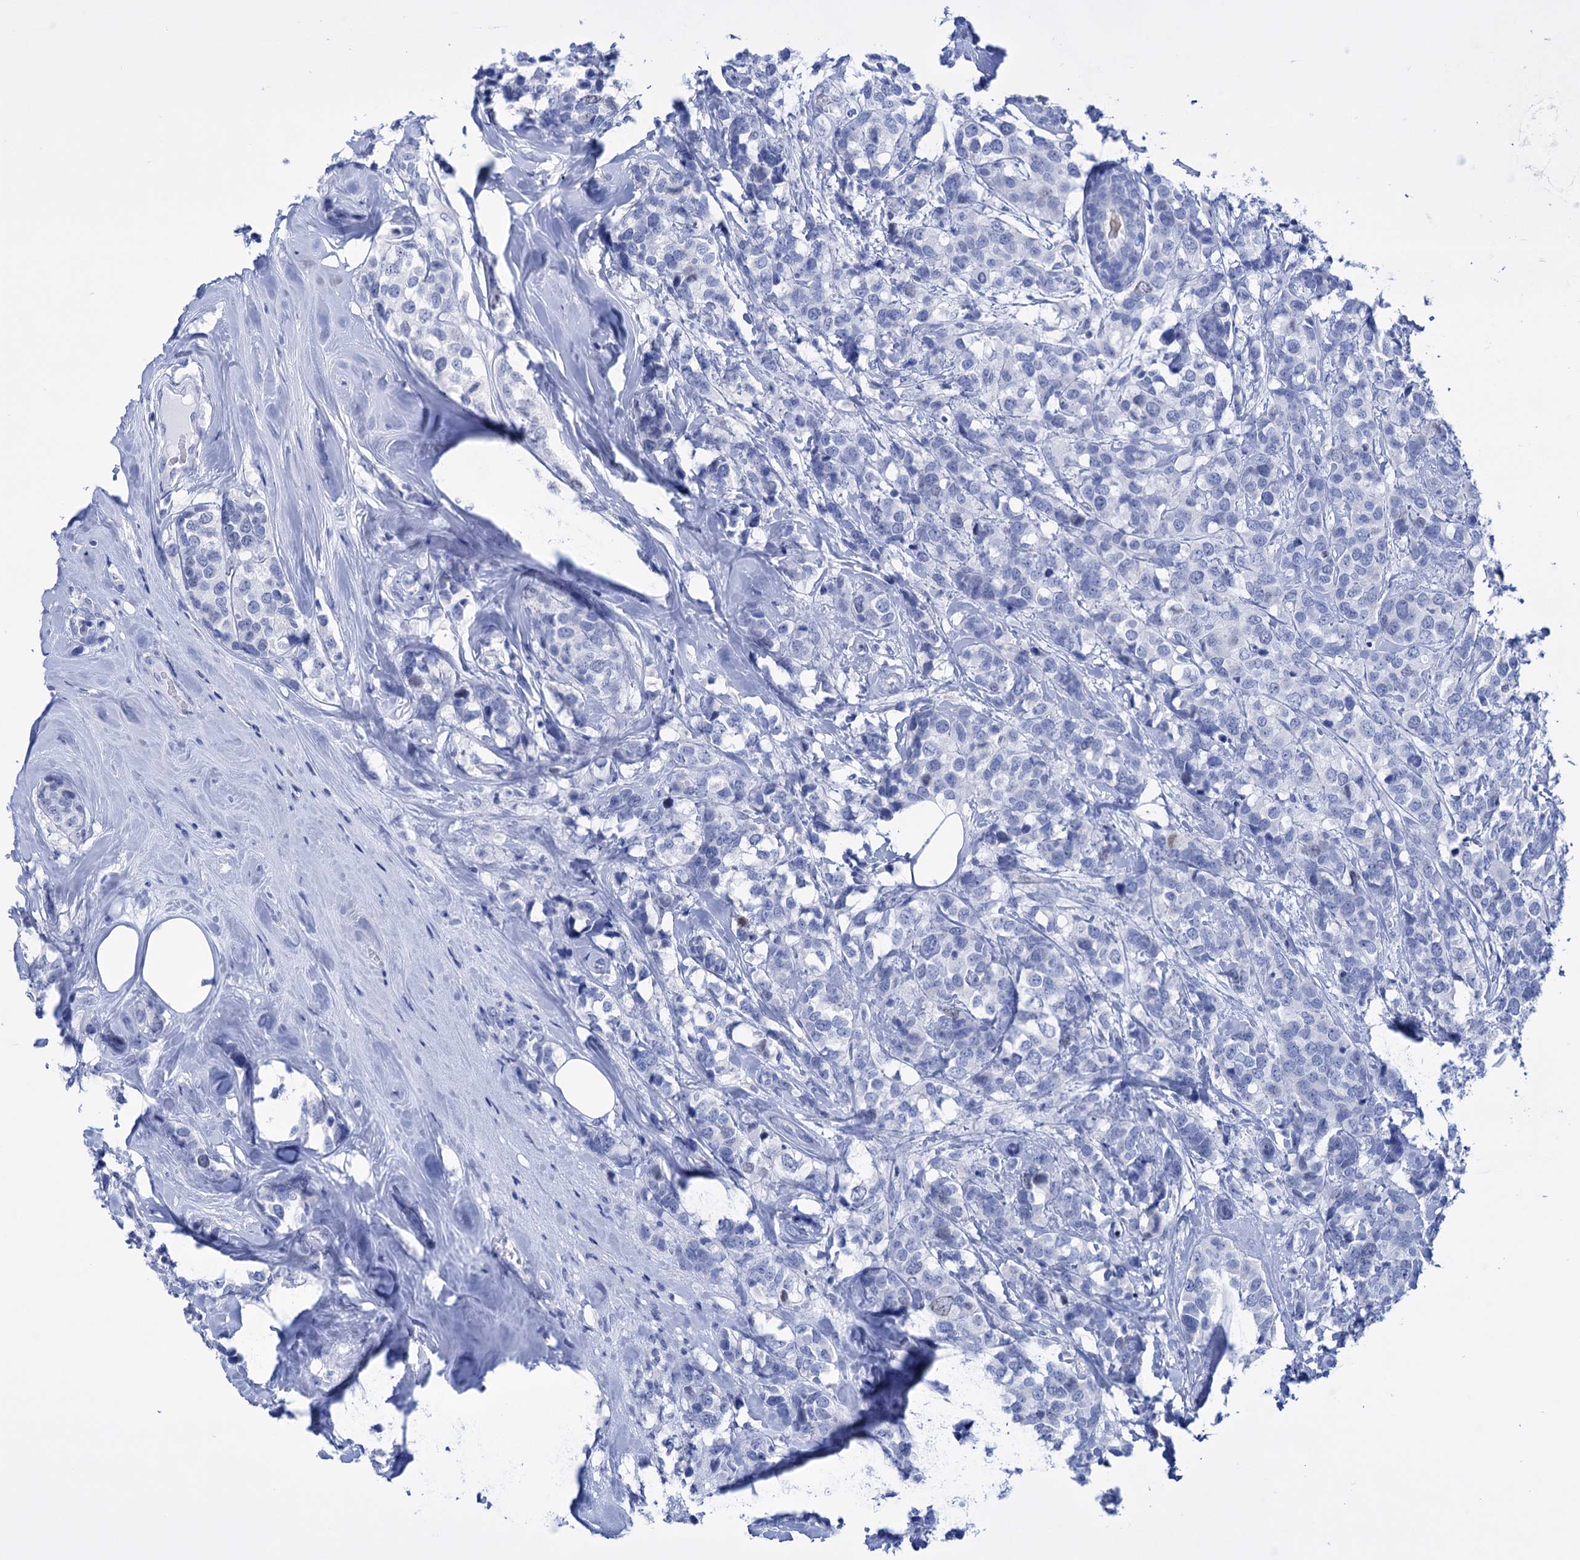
{"staining": {"intensity": "negative", "quantity": "none", "location": "none"}, "tissue": "breast cancer", "cell_type": "Tumor cells", "image_type": "cancer", "snomed": [{"axis": "morphology", "description": "Lobular carcinoma"}, {"axis": "topography", "description": "Breast"}], "caption": "Immunohistochemistry (IHC) of human breast cancer displays no staining in tumor cells. (DAB (3,3'-diaminobenzidine) immunohistochemistry (IHC) visualized using brightfield microscopy, high magnification).", "gene": "FBXW12", "patient": {"sex": "female", "age": 59}}